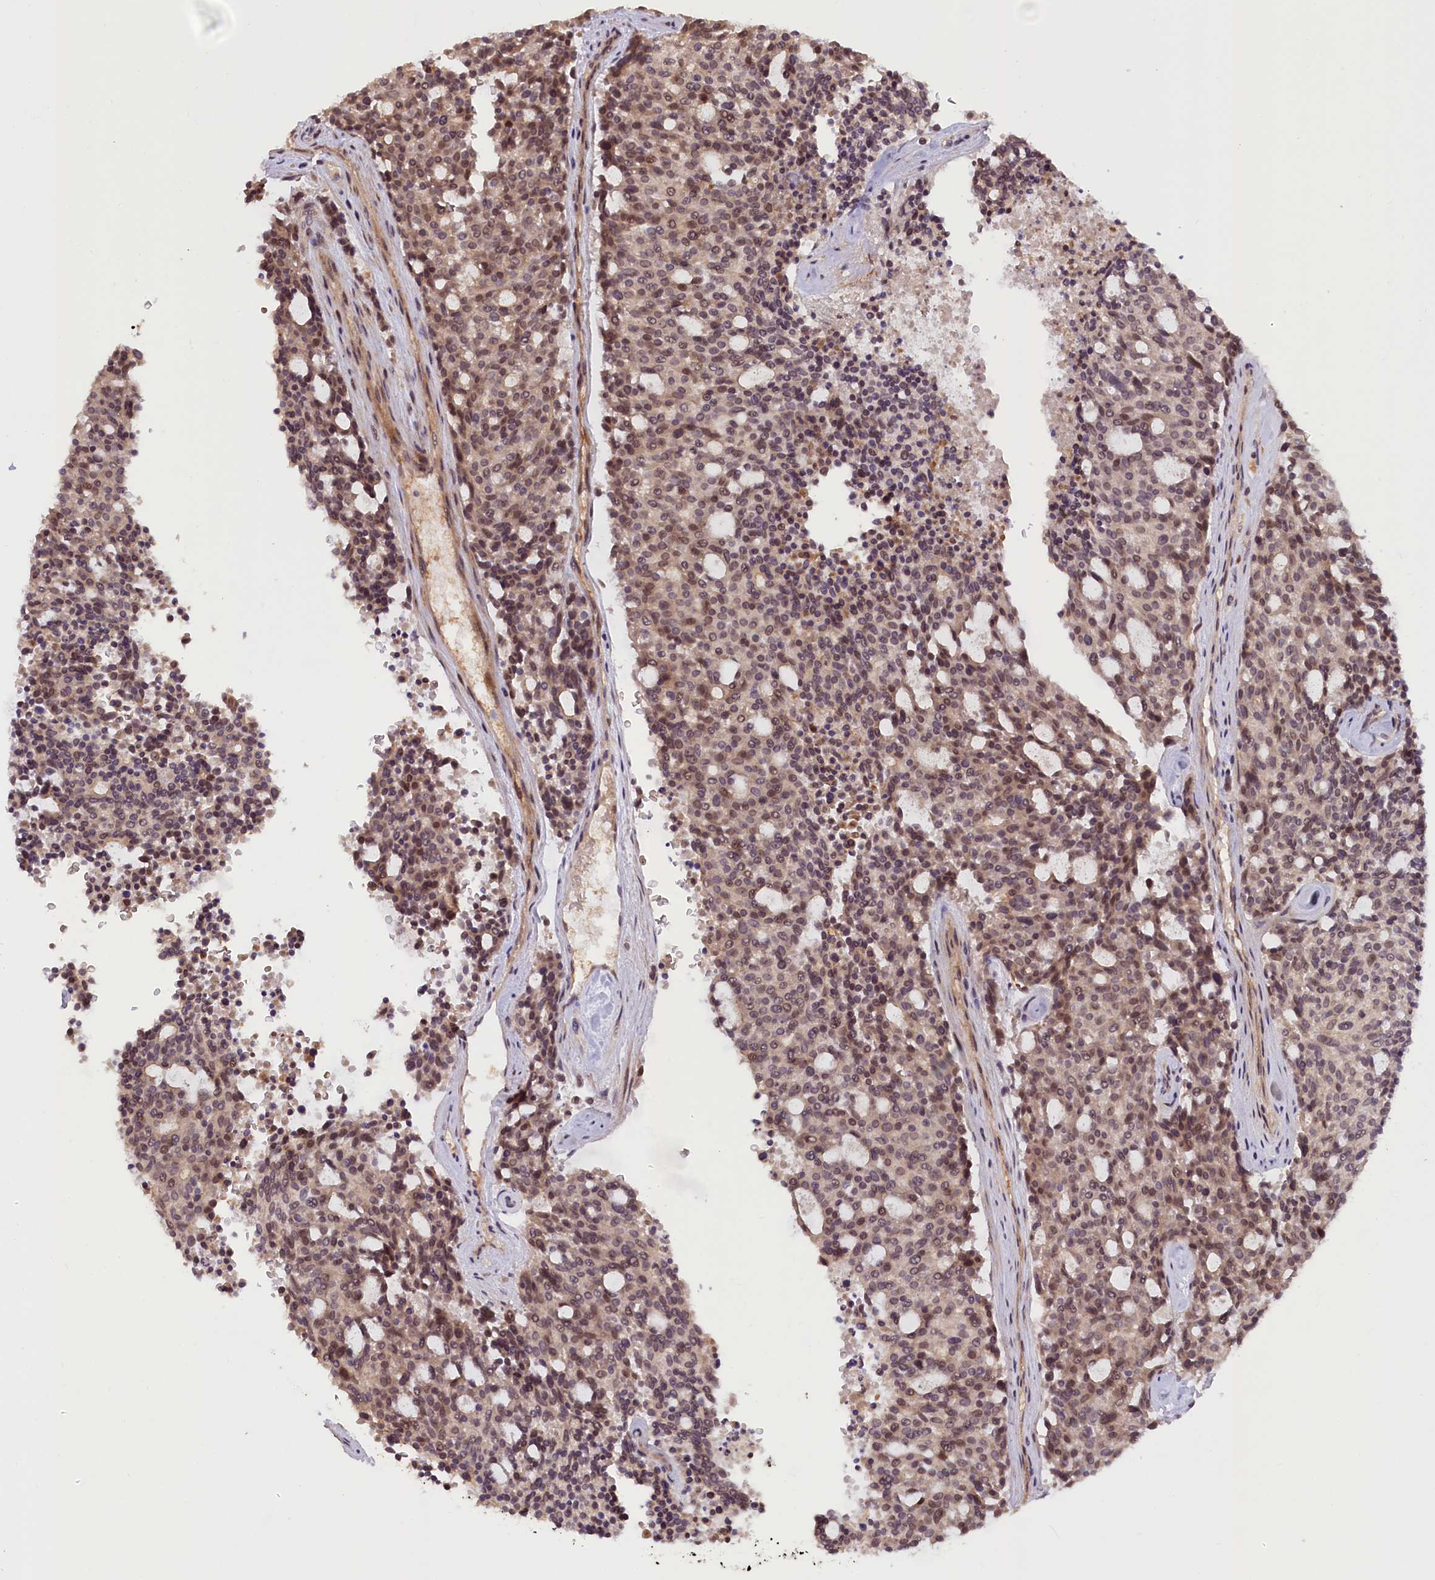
{"staining": {"intensity": "weak", "quantity": "25%-75%", "location": "nuclear"}, "tissue": "carcinoid", "cell_type": "Tumor cells", "image_type": "cancer", "snomed": [{"axis": "morphology", "description": "Carcinoid, malignant, NOS"}, {"axis": "topography", "description": "Pancreas"}], "caption": "Brown immunohistochemical staining in human carcinoid exhibits weak nuclear expression in approximately 25%-75% of tumor cells.", "gene": "ZNF480", "patient": {"sex": "female", "age": 54}}